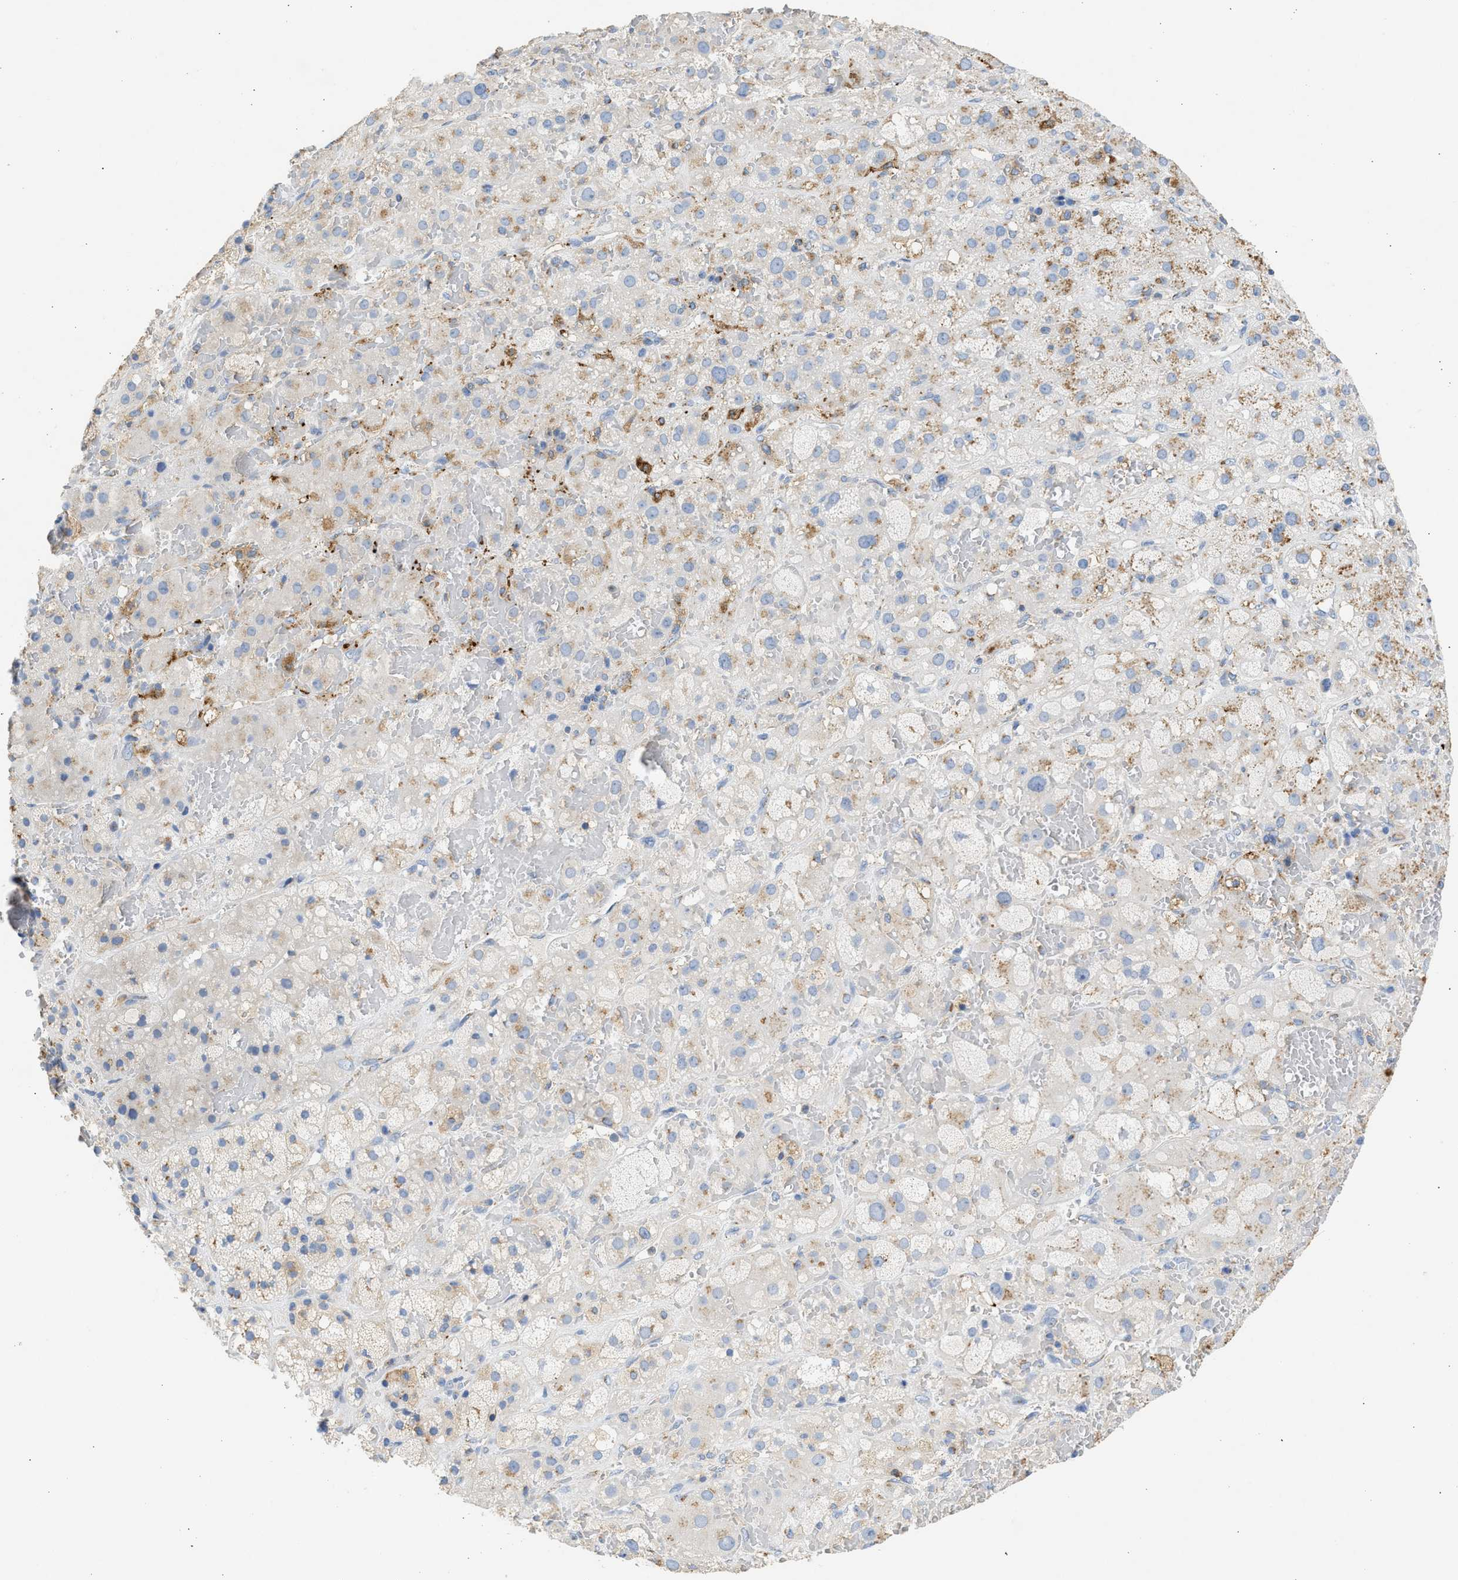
{"staining": {"intensity": "moderate", "quantity": "<25%", "location": "cytoplasmic/membranous"}, "tissue": "adrenal gland", "cell_type": "Glandular cells", "image_type": "normal", "snomed": [{"axis": "morphology", "description": "Normal tissue, NOS"}, {"axis": "topography", "description": "Adrenal gland"}], "caption": "Human adrenal gland stained with a brown dye exhibits moderate cytoplasmic/membranous positive staining in approximately <25% of glandular cells.", "gene": "IPO8", "patient": {"sex": "female", "age": 47}}